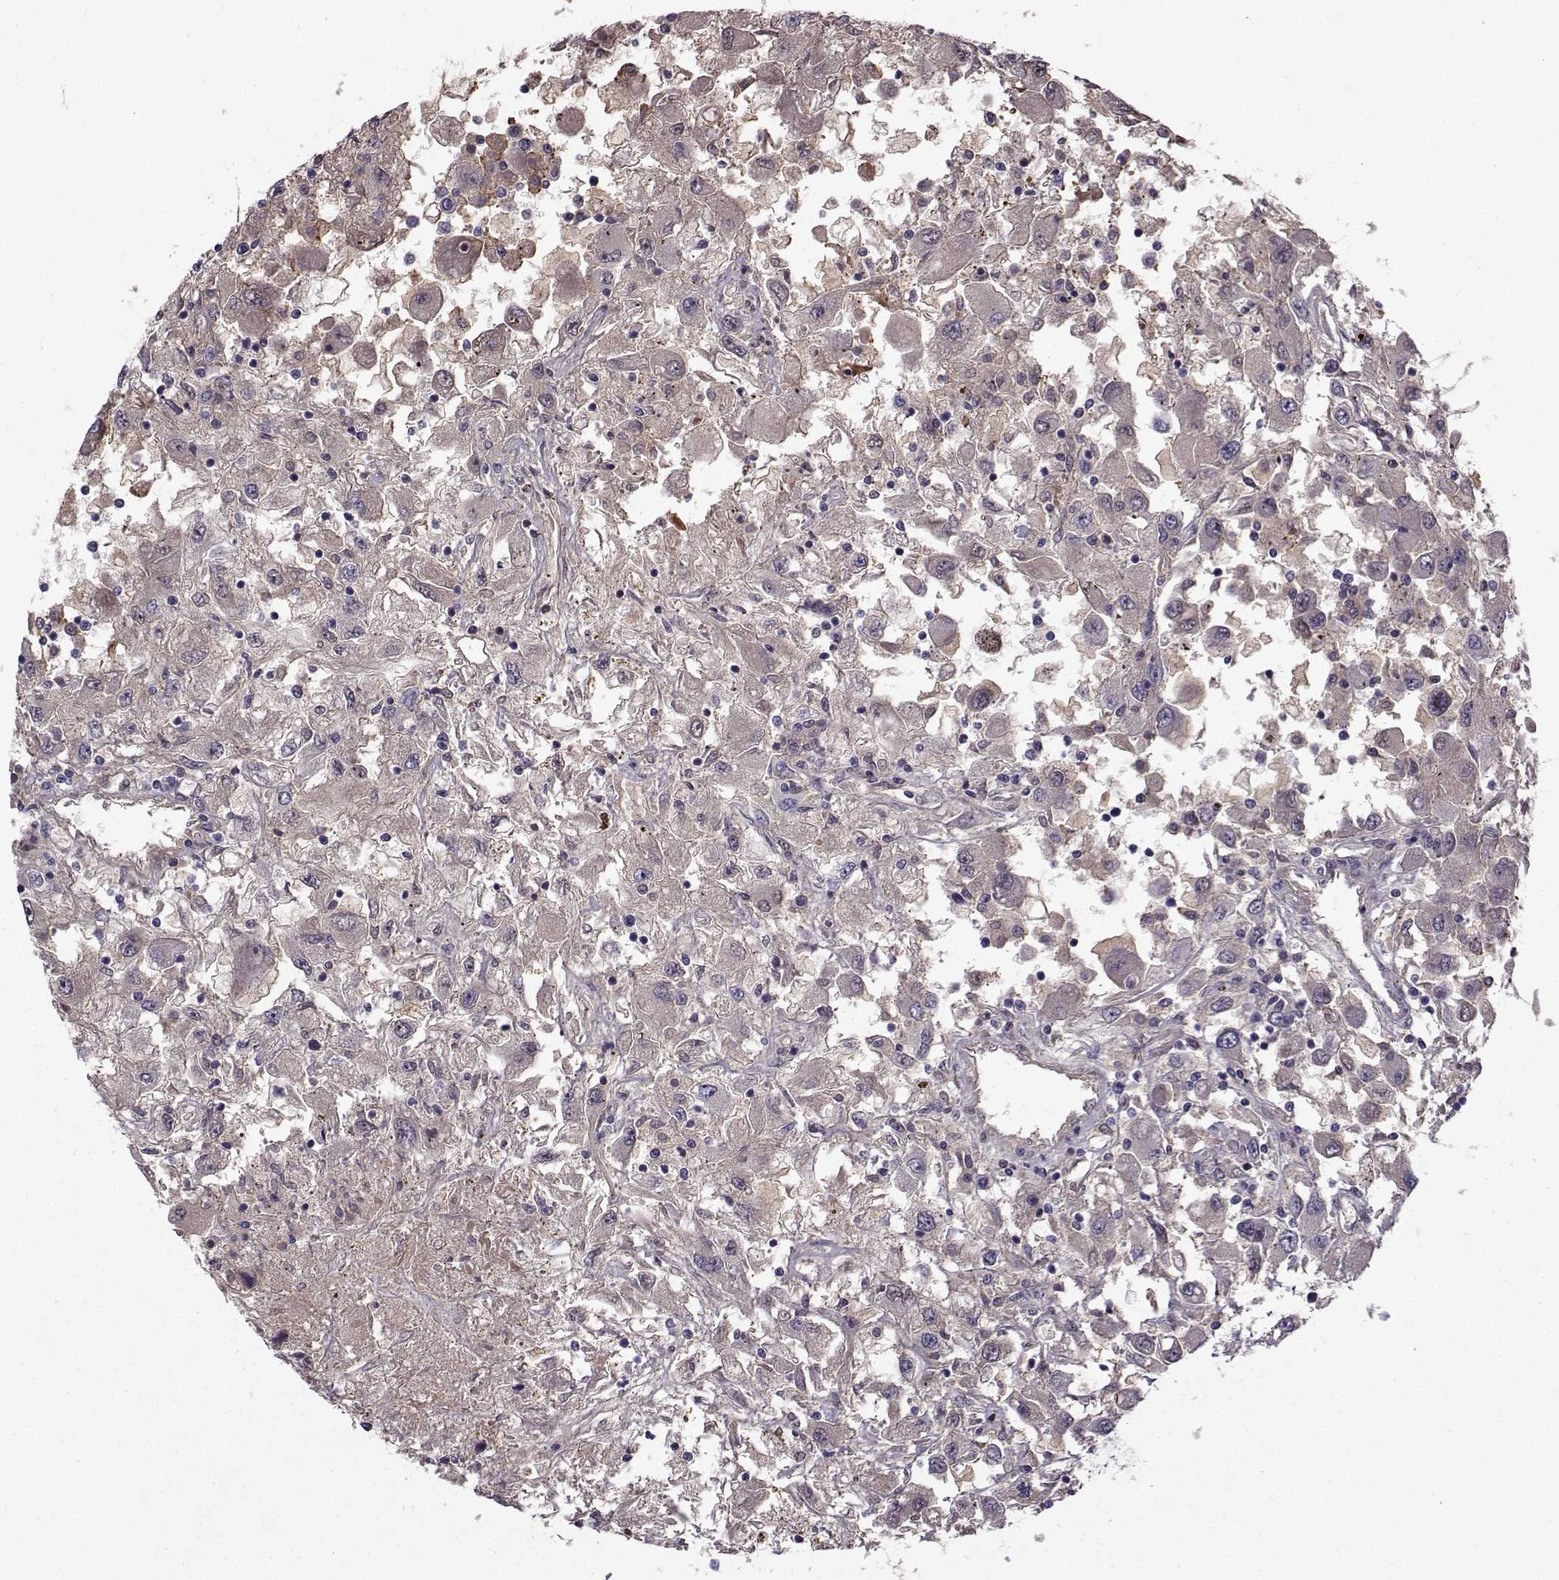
{"staining": {"intensity": "negative", "quantity": "none", "location": "none"}, "tissue": "renal cancer", "cell_type": "Tumor cells", "image_type": "cancer", "snomed": [{"axis": "morphology", "description": "Adenocarcinoma, NOS"}, {"axis": "topography", "description": "Kidney"}], "caption": "A high-resolution image shows immunohistochemistry staining of renal cancer (adenocarcinoma), which demonstrates no significant positivity in tumor cells. (Stains: DAB (3,3'-diaminobenzidine) IHC with hematoxylin counter stain, Microscopy: brightfield microscopy at high magnification).", "gene": "TNFRSF11B", "patient": {"sex": "female", "age": 67}}